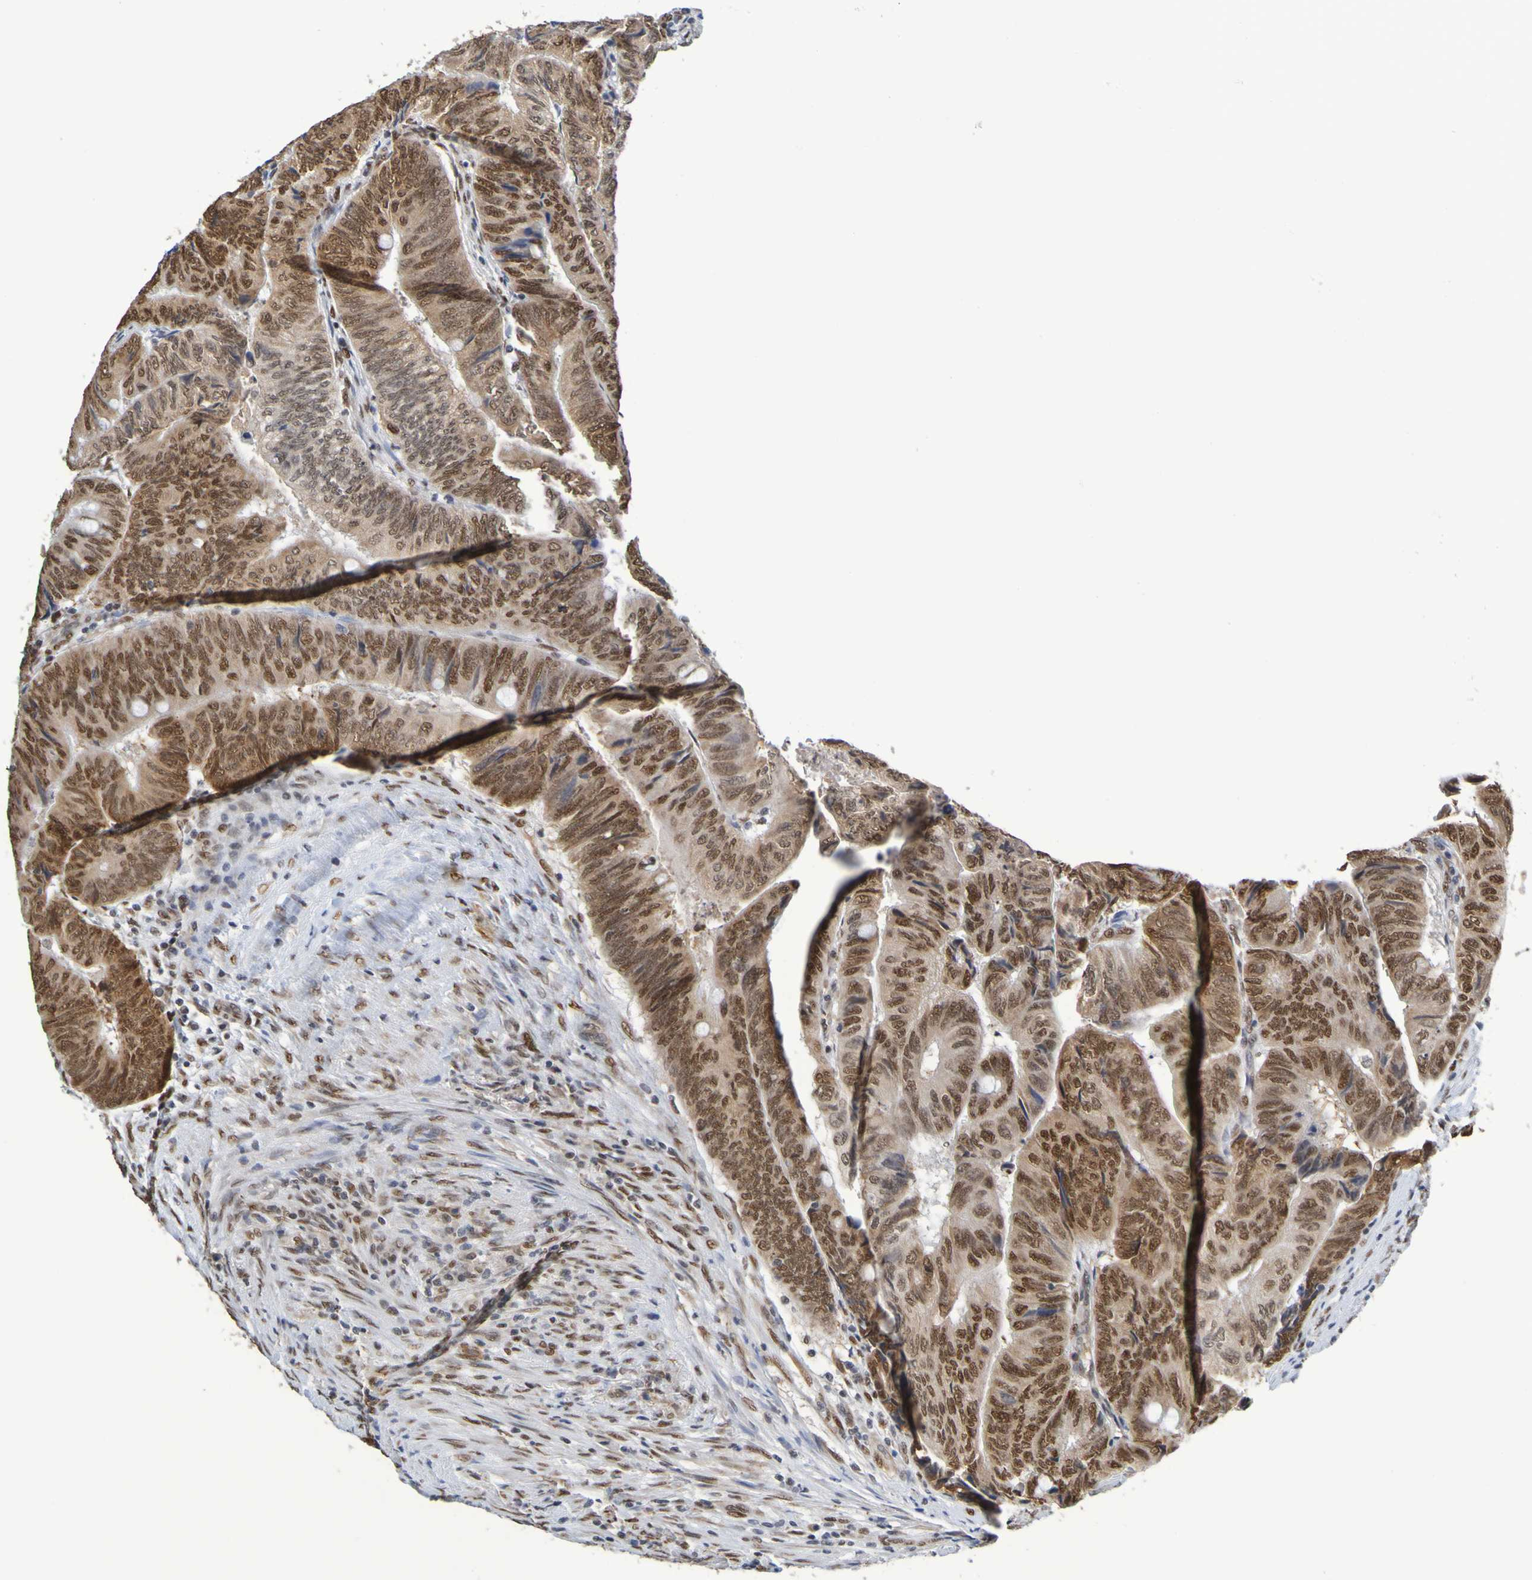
{"staining": {"intensity": "moderate", "quantity": ">75%", "location": "nuclear"}, "tissue": "colorectal cancer", "cell_type": "Tumor cells", "image_type": "cancer", "snomed": [{"axis": "morphology", "description": "Normal tissue, NOS"}, {"axis": "morphology", "description": "Adenocarcinoma, NOS"}, {"axis": "topography", "description": "Rectum"}, {"axis": "topography", "description": "Peripheral nerve tissue"}], "caption": "A micrograph showing moderate nuclear expression in approximately >75% of tumor cells in colorectal cancer (adenocarcinoma), as visualized by brown immunohistochemical staining.", "gene": "HDAC2", "patient": {"sex": "male", "age": 92}}